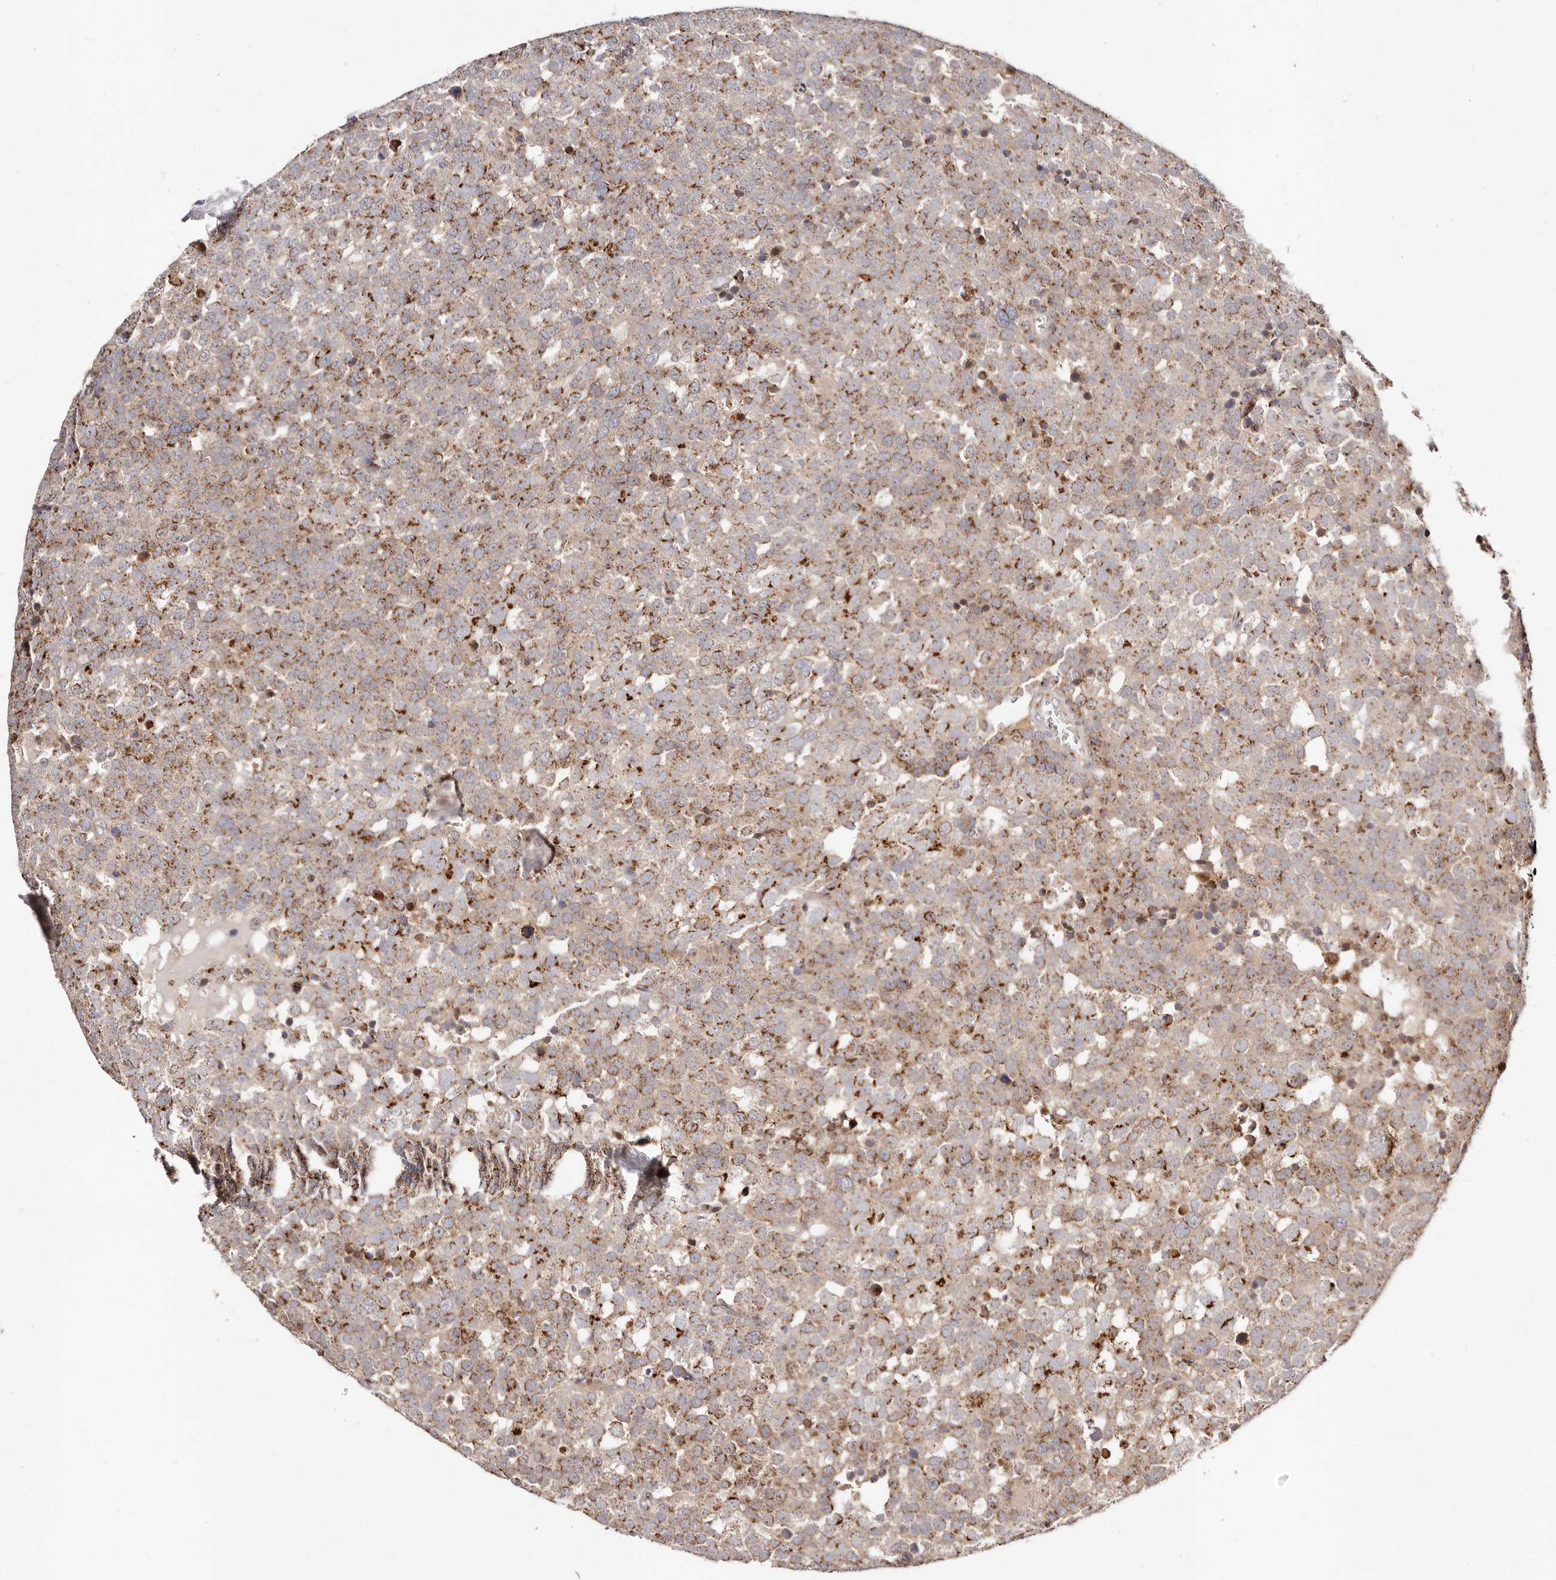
{"staining": {"intensity": "moderate", "quantity": ">75%", "location": "cytoplasmic/membranous"}, "tissue": "testis cancer", "cell_type": "Tumor cells", "image_type": "cancer", "snomed": [{"axis": "morphology", "description": "Seminoma, NOS"}, {"axis": "topography", "description": "Testis"}], "caption": "IHC histopathology image of neoplastic tissue: testis cancer (seminoma) stained using immunohistochemistry (IHC) reveals medium levels of moderate protein expression localized specifically in the cytoplasmic/membranous of tumor cells, appearing as a cytoplasmic/membranous brown color.", "gene": "MAPK6", "patient": {"sex": "male", "age": 71}}